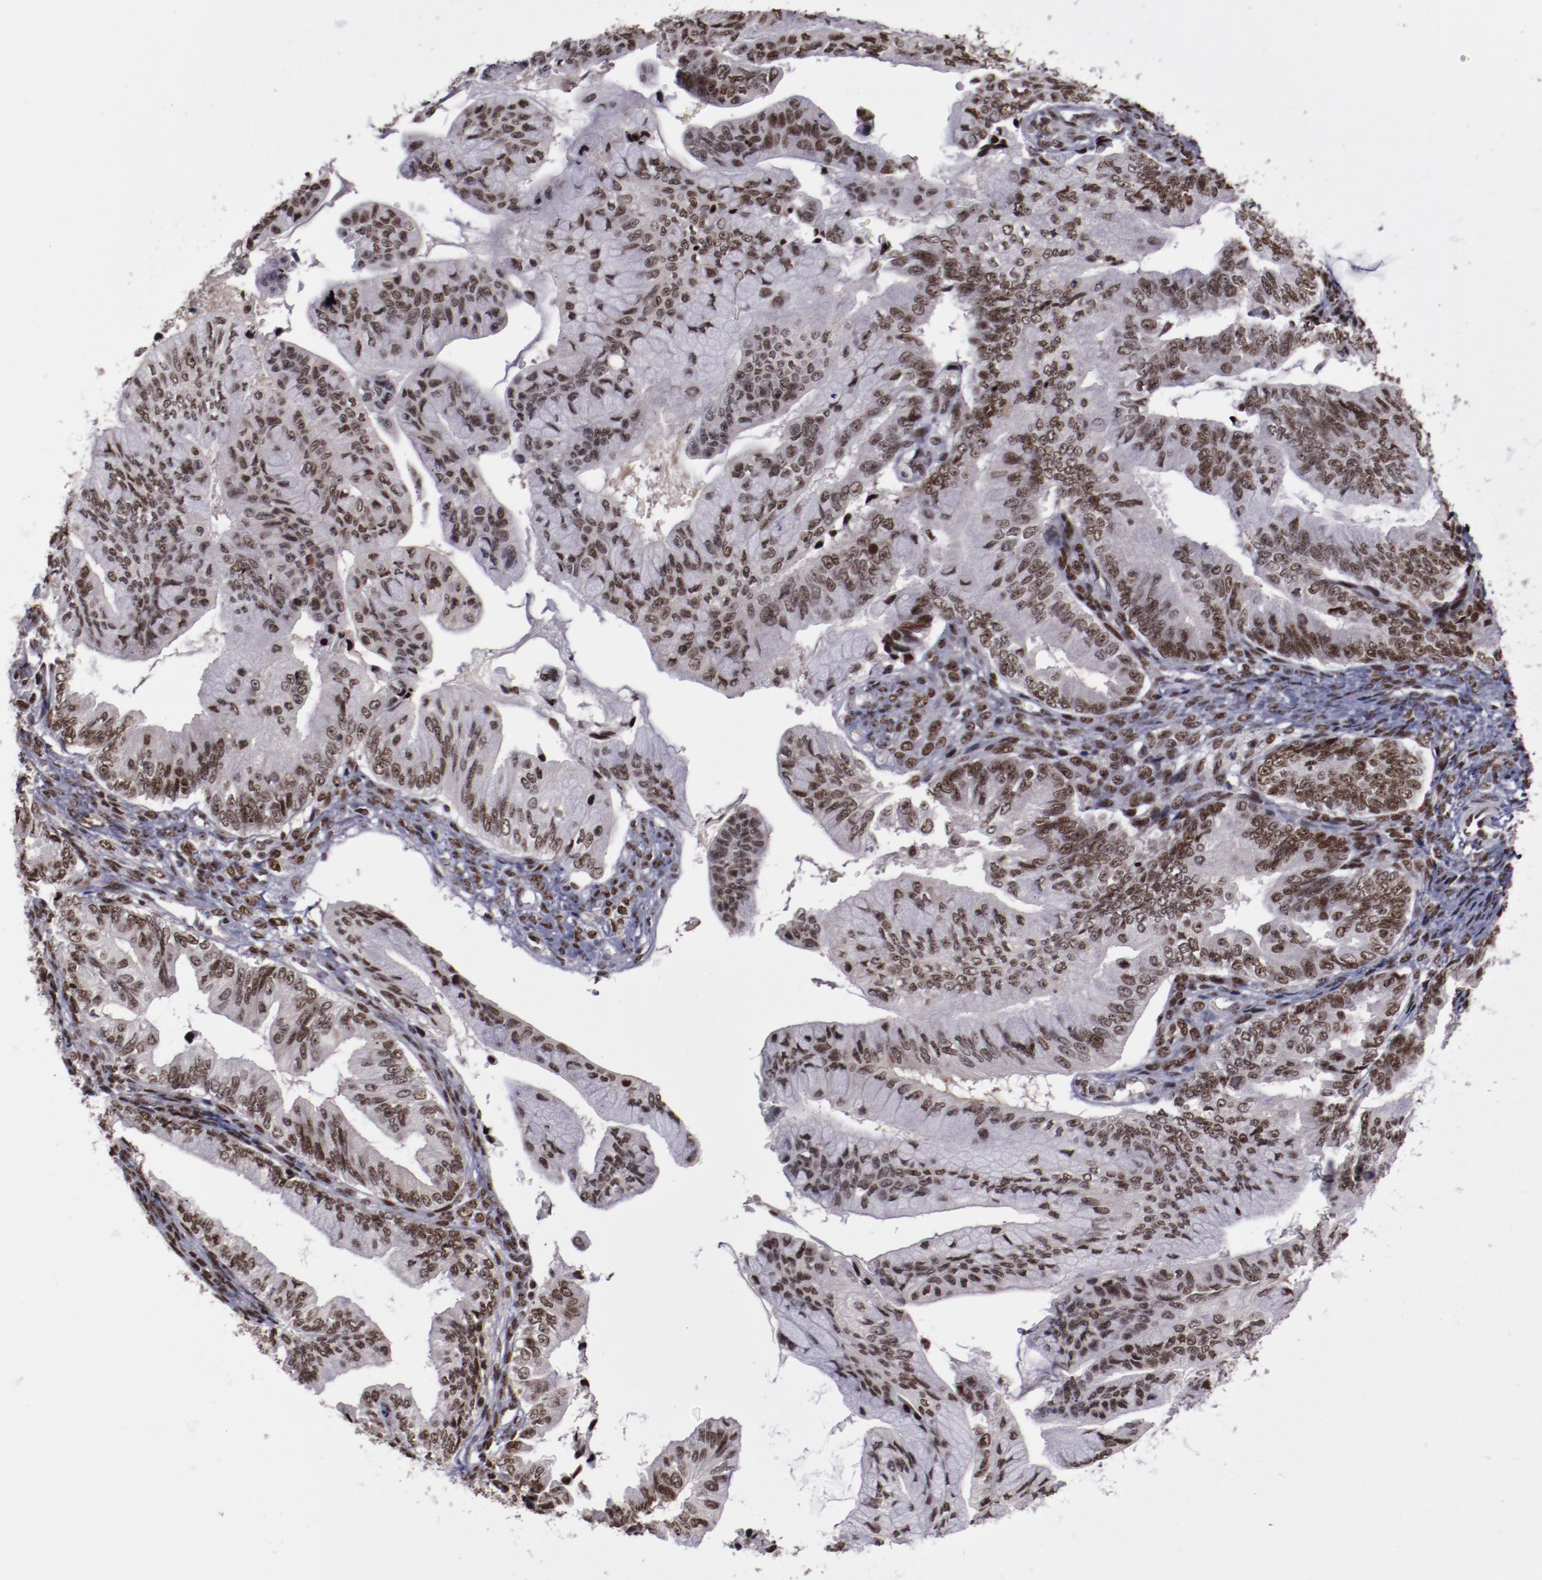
{"staining": {"intensity": "moderate", "quantity": ">75%", "location": "nuclear"}, "tissue": "ovarian cancer", "cell_type": "Tumor cells", "image_type": "cancer", "snomed": [{"axis": "morphology", "description": "Cystadenocarcinoma, mucinous, NOS"}, {"axis": "topography", "description": "Ovary"}], "caption": "Moderate nuclear protein positivity is appreciated in about >75% of tumor cells in ovarian cancer (mucinous cystadenocarcinoma).", "gene": "ERH", "patient": {"sex": "female", "age": 36}}